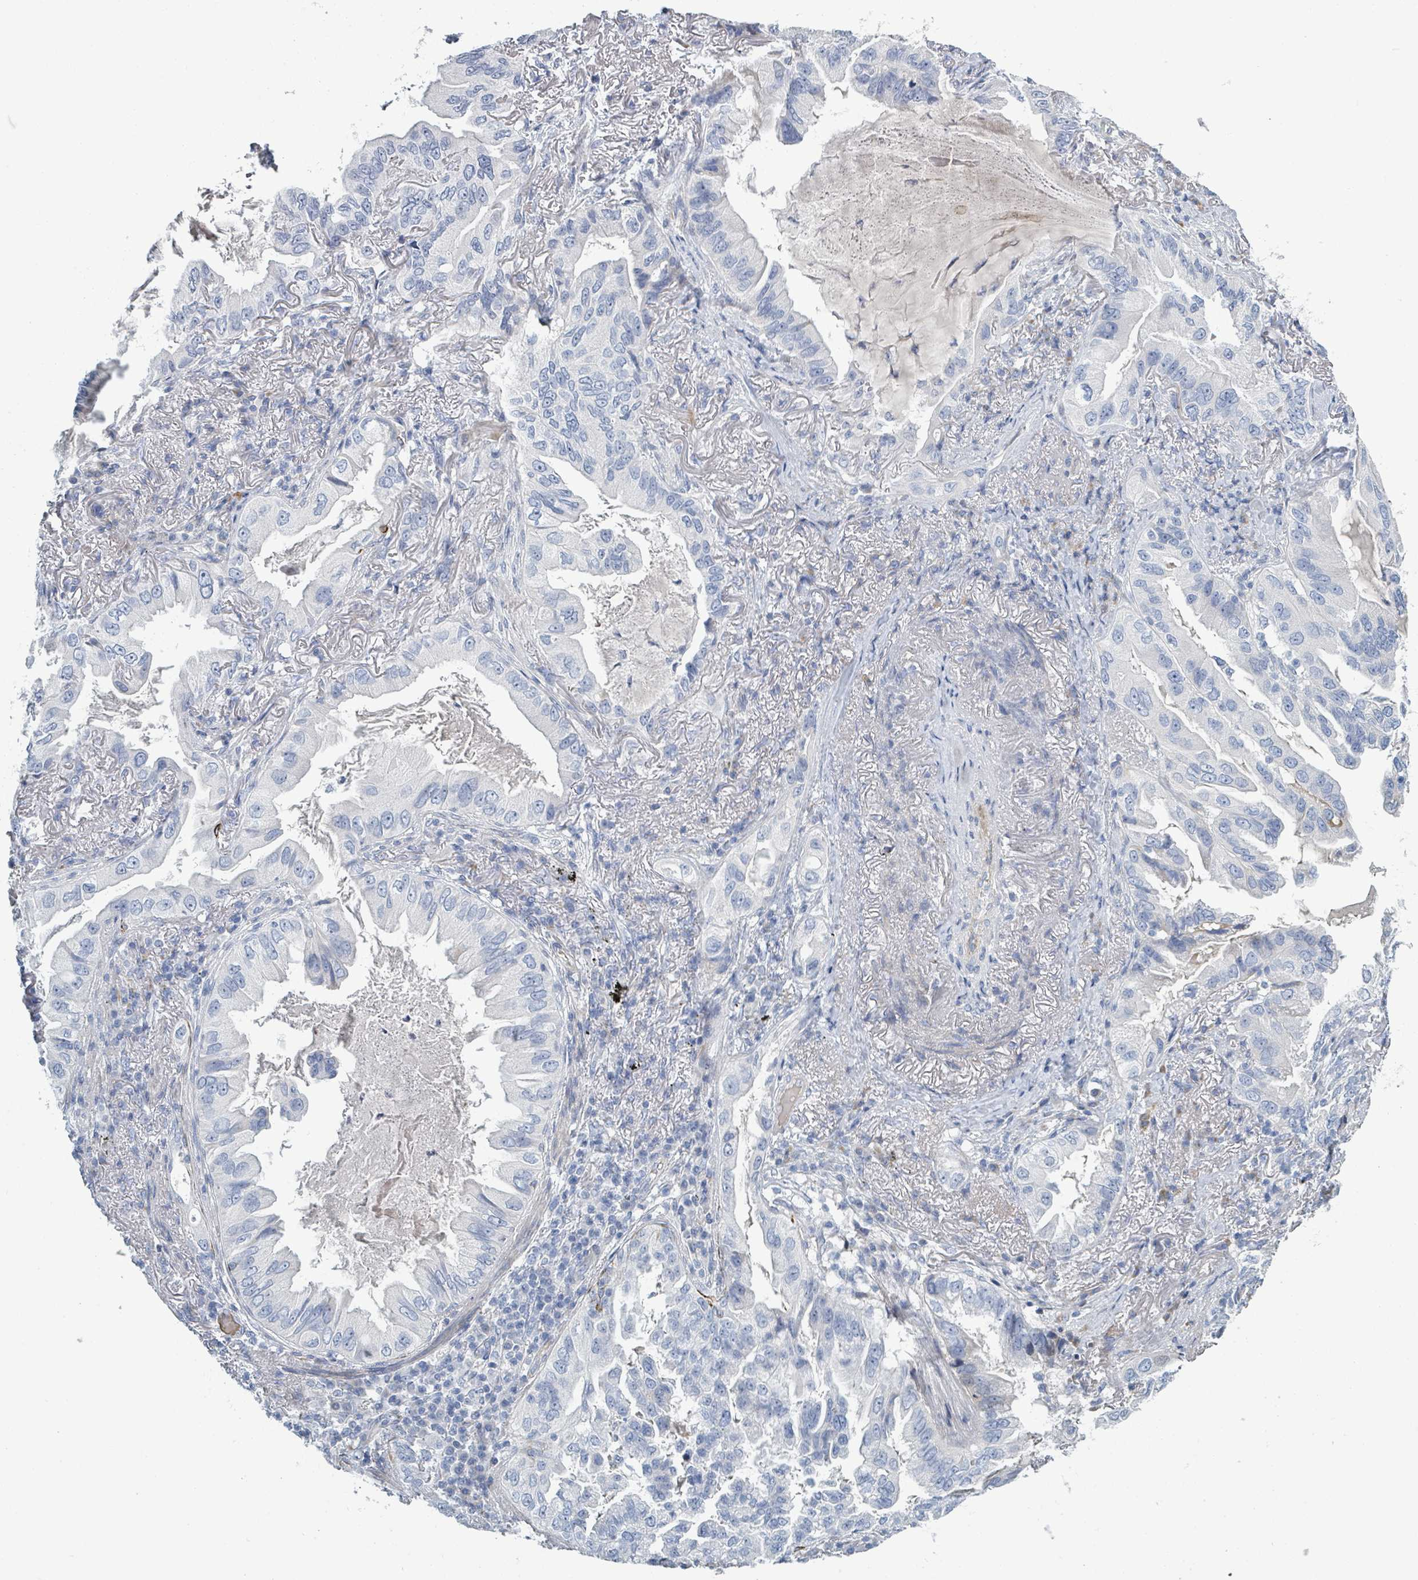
{"staining": {"intensity": "negative", "quantity": "none", "location": "none"}, "tissue": "lung cancer", "cell_type": "Tumor cells", "image_type": "cancer", "snomed": [{"axis": "morphology", "description": "Adenocarcinoma, NOS"}, {"axis": "topography", "description": "Lung"}], "caption": "The micrograph displays no staining of tumor cells in lung cancer (adenocarcinoma).", "gene": "RAB33B", "patient": {"sex": "female", "age": 69}}